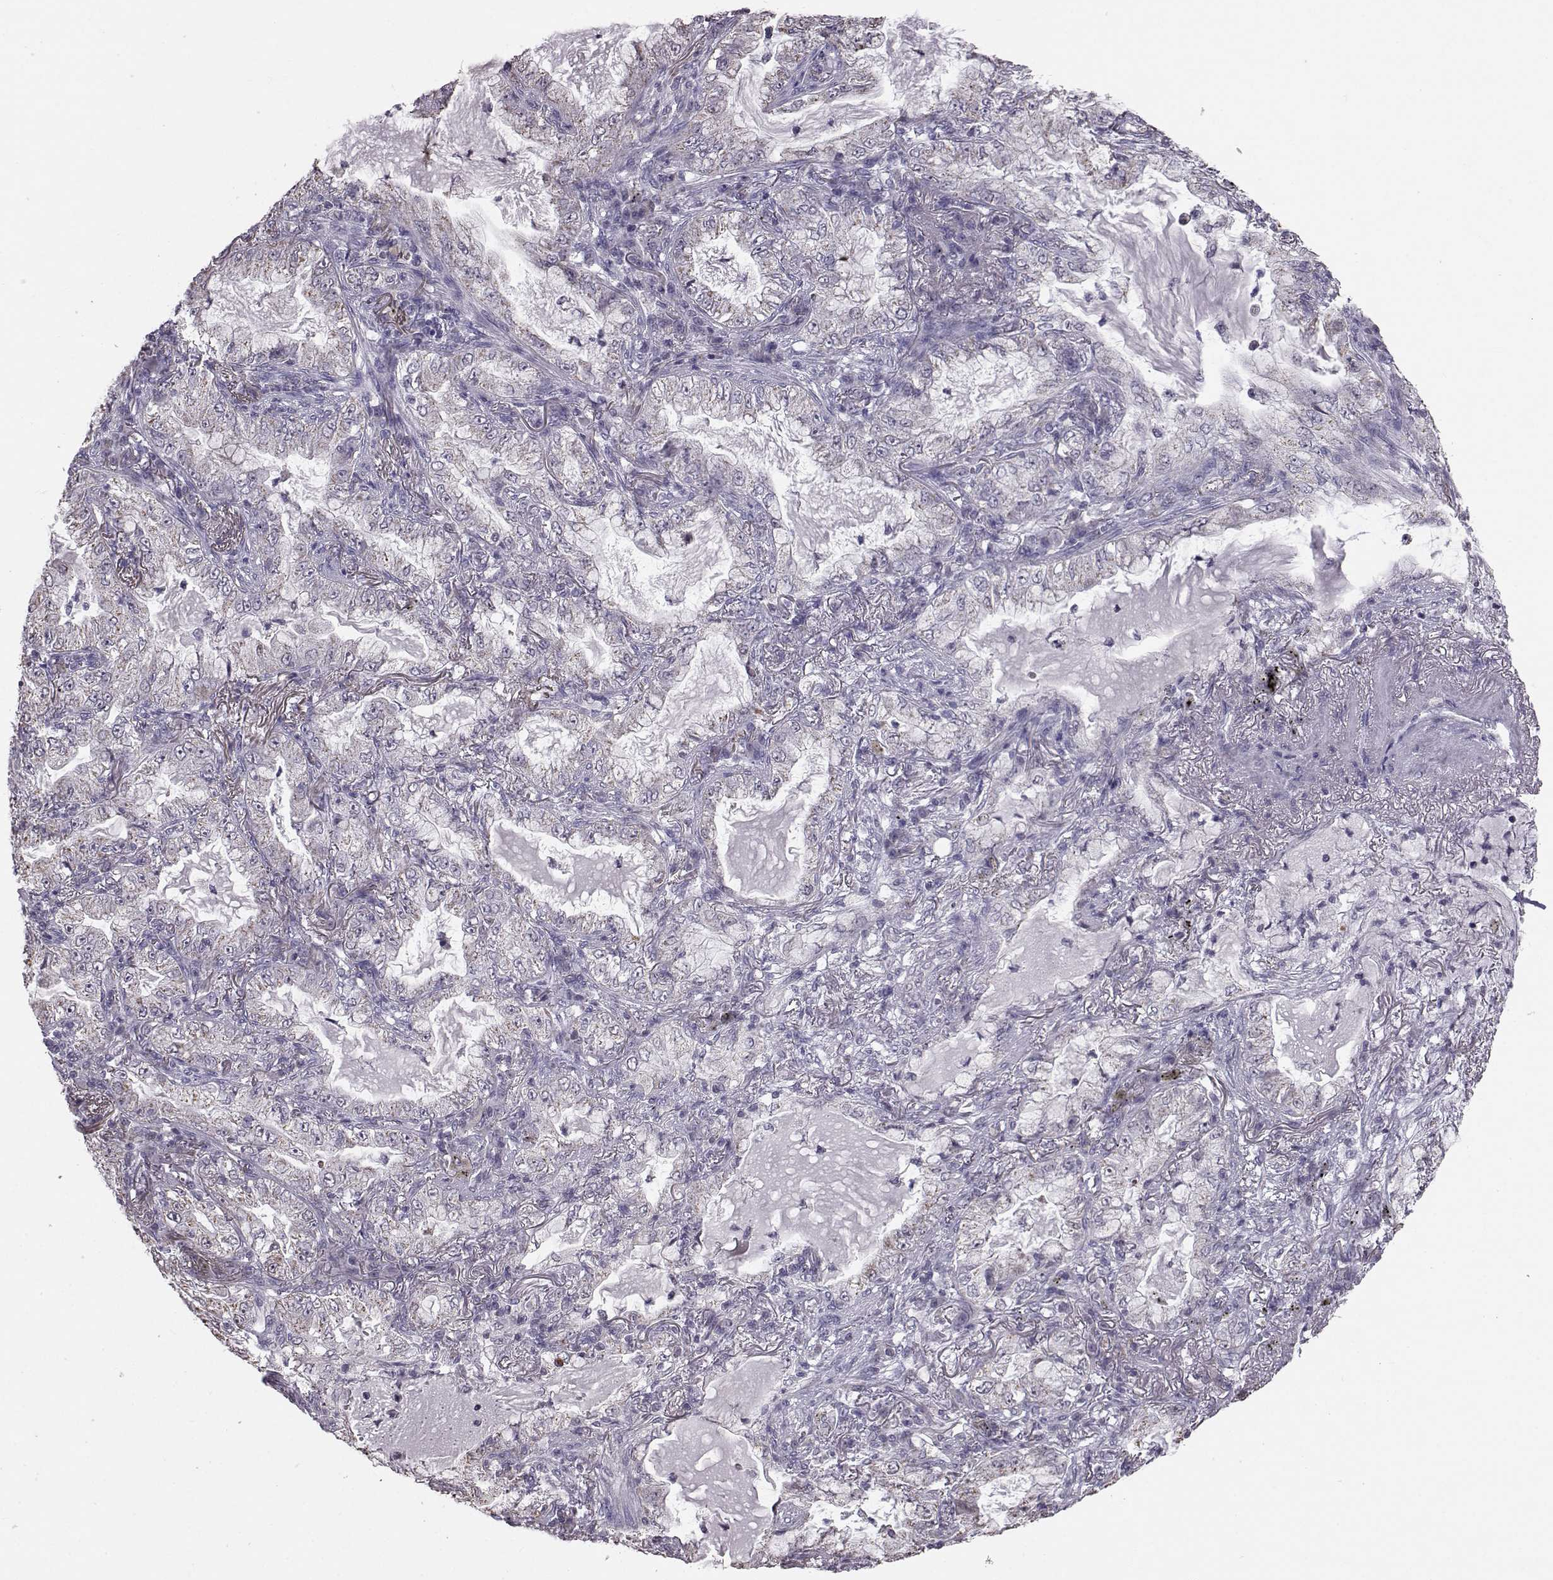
{"staining": {"intensity": "negative", "quantity": "none", "location": "none"}, "tissue": "lung cancer", "cell_type": "Tumor cells", "image_type": "cancer", "snomed": [{"axis": "morphology", "description": "Adenocarcinoma, NOS"}, {"axis": "topography", "description": "Lung"}], "caption": "Lung cancer was stained to show a protein in brown. There is no significant positivity in tumor cells.", "gene": "ALDH3A1", "patient": {"sex": "female", "age": 73}}